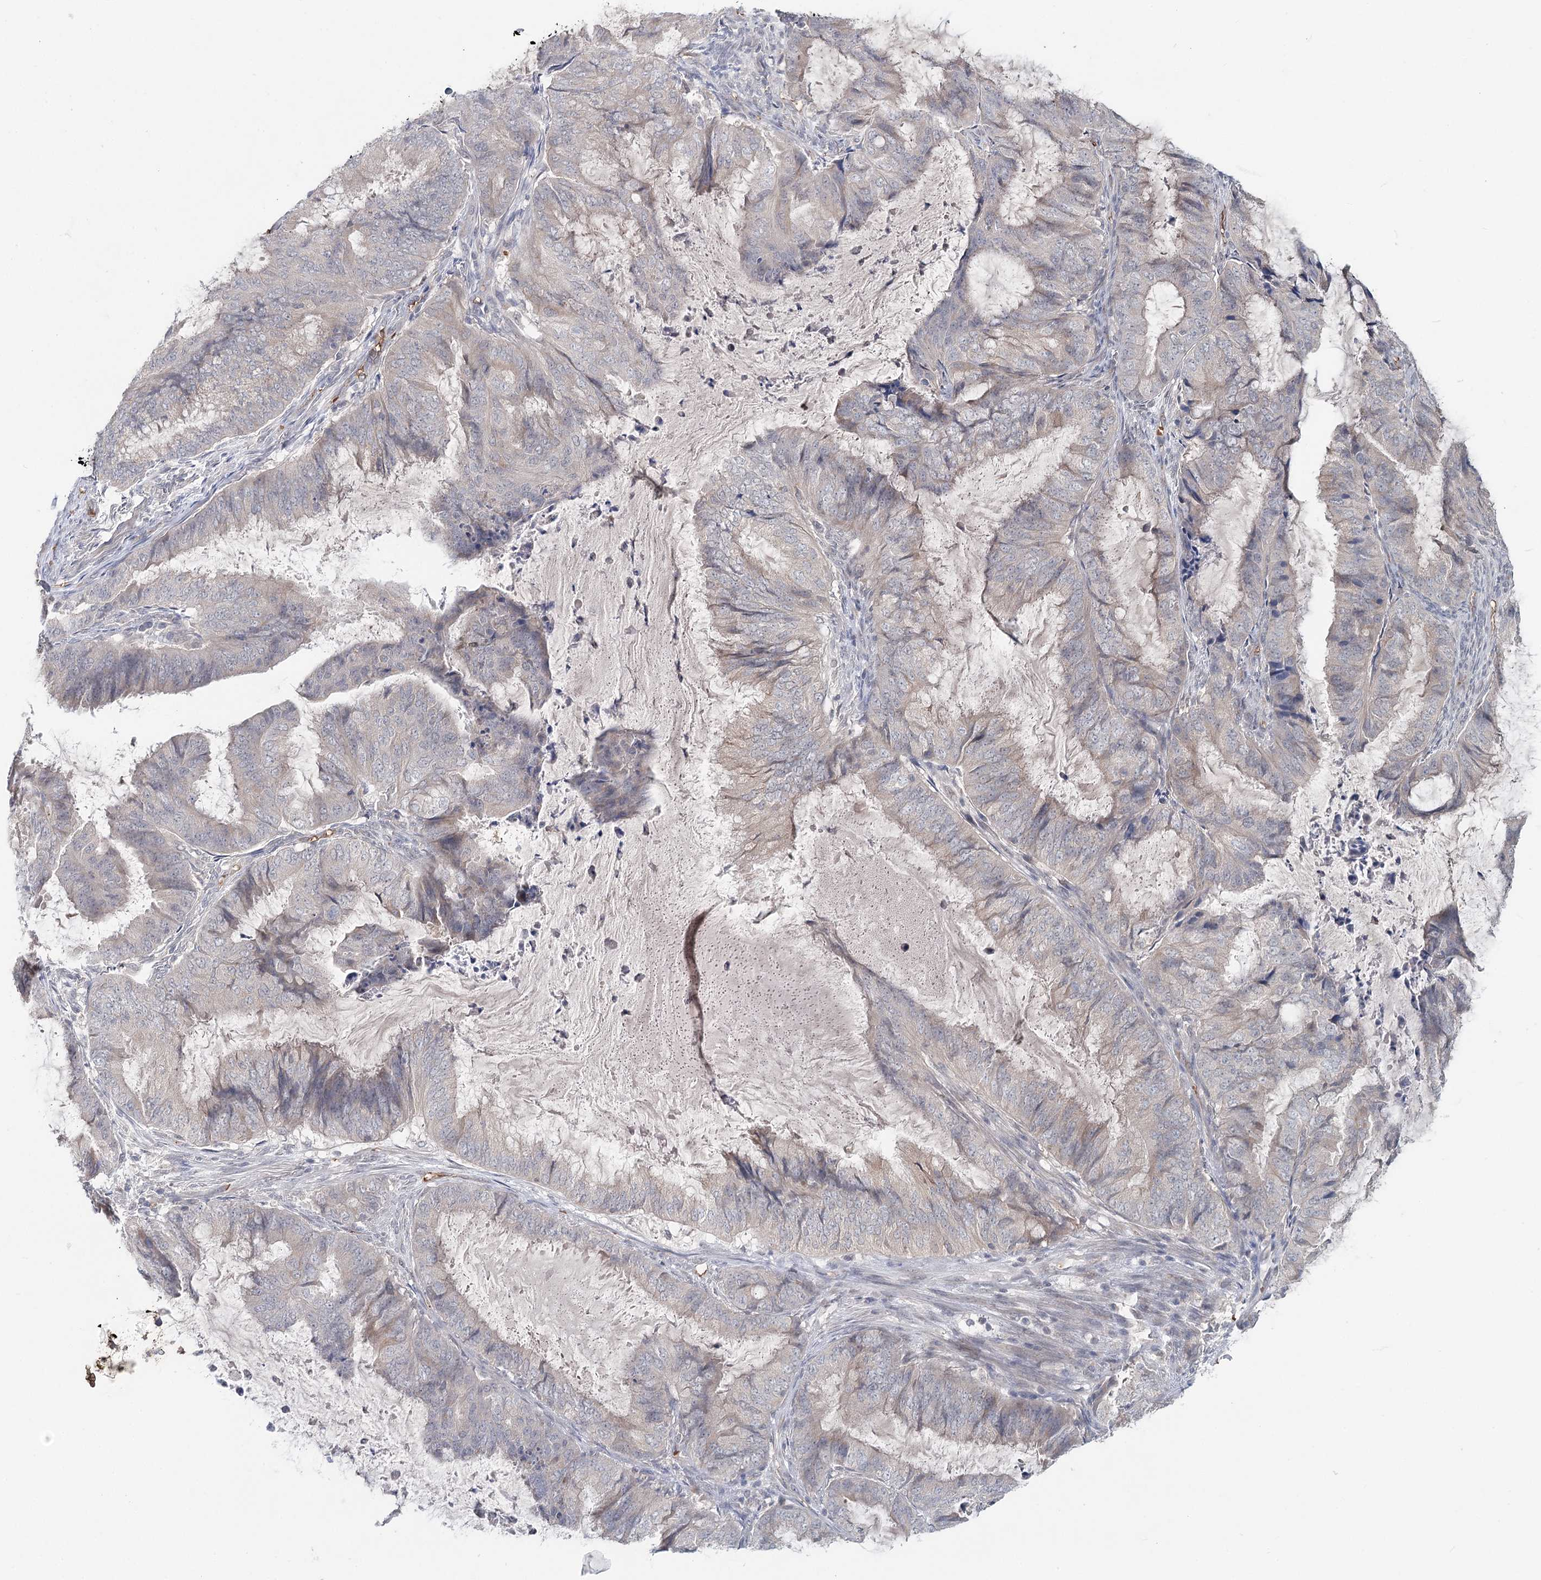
{"staining": {"intensity": "negative", "quantity": "none", "location": "none"}, "tissue": "endometrial cancer", "cell_type": "Tumor cells", "image_type": "cancer", "snomed": [{"axis": "morphology", "description": "Adenocarcinoma, NOS"}, {"axis": "topography", "description": "Endometrium"}], "caption": "Immunohistochemical staining of adenocarcinoma (endometrial) displays no significant positivity in tumor cells.", "gene": "FBXO7", "patient": {"sex": "female", "age": 81}}